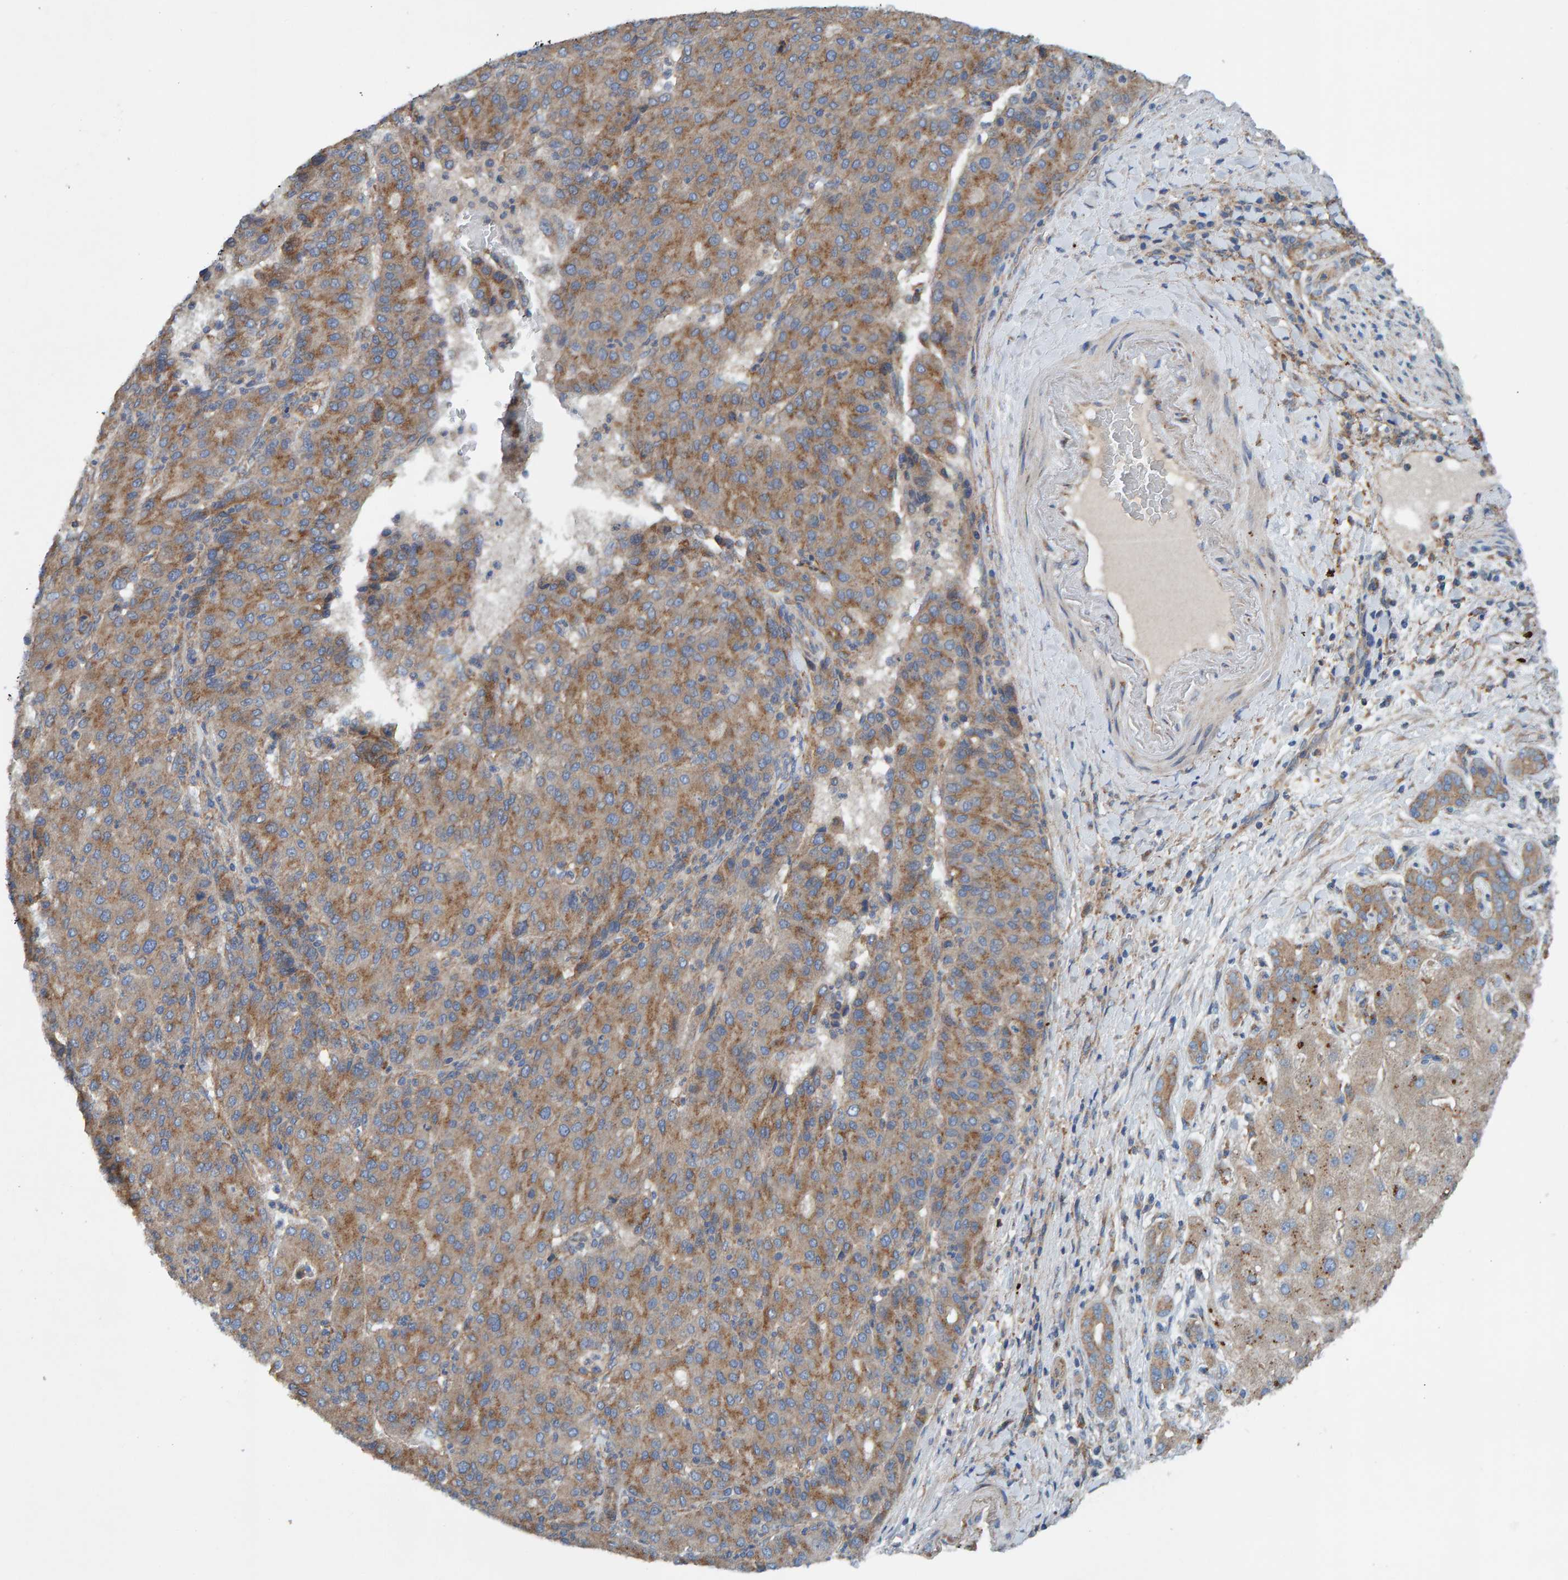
{"staining": {"intensity": "moderate", "quantity": ">75%", "location": "cytoplasmic/membranous"}, "tissue": "liver cancer", "cell_type": "Tumor cells", "image_type": "cancer", "snomed": [{"axis": "morphology", "description": "Carcinoma, Hepatocellular, NOS"}, {"axis": "topography", "description": "Liver"}], "caption": "Protein staining of hepatocellular carcinoma (liver) tissue exhibits moderate cytoplasmic/membranous positivity in approximately >75% of tumor cells. (DAB IHC, brown staining for protein, blue staining for nuclei).", "gene": "MKLN1", "patient": {"sex": "male", "age": 65}}